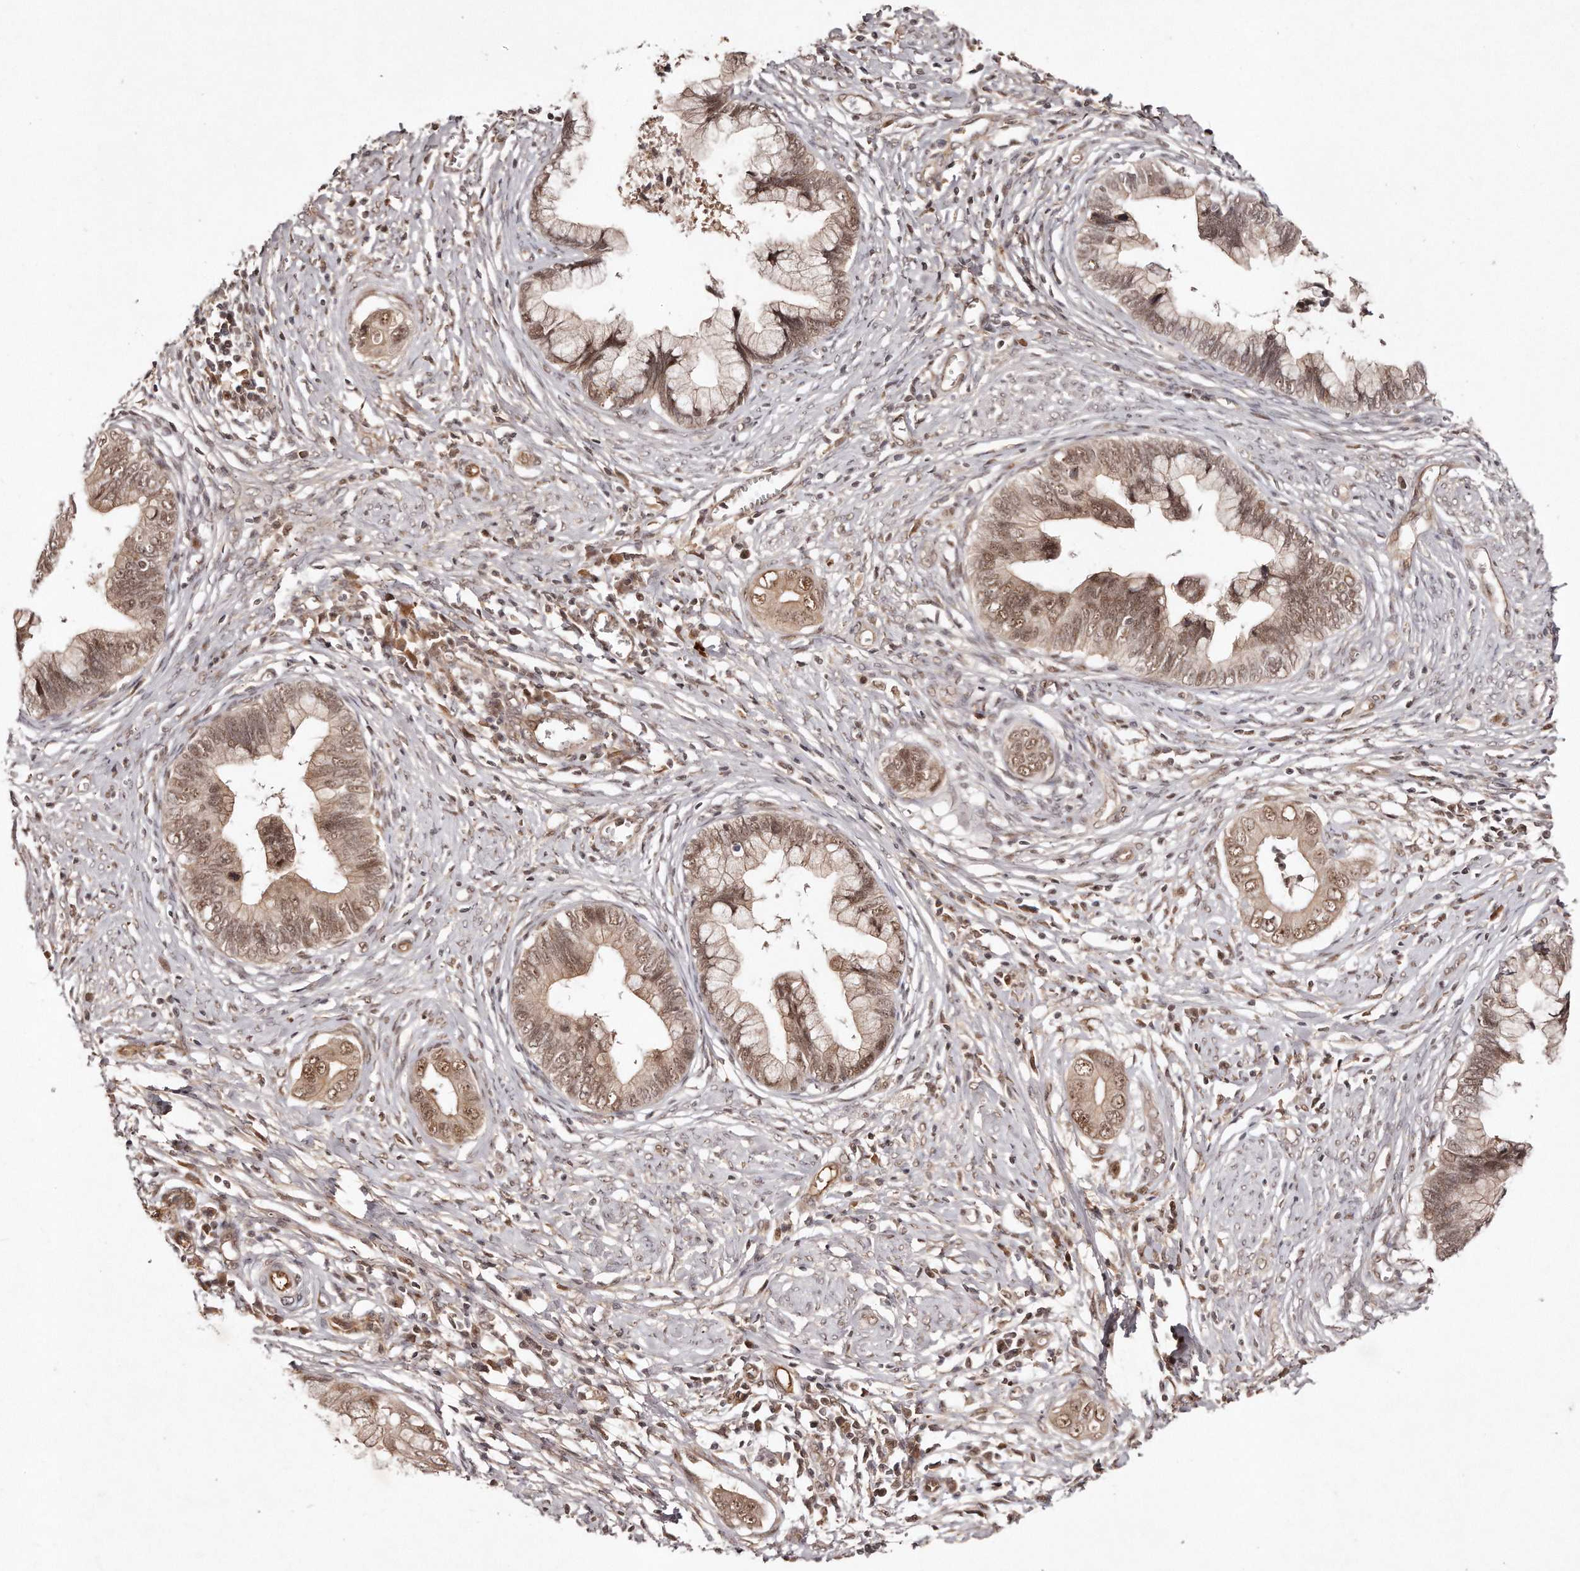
{"staining": {"intensity": "moderate", "quantity": ">75%", "location": "cytoplasmic/membranous,nuclear"}, "tissue": "cervical cancer", "cell_type": "Tumor cells", "image_type": "cancer", "snomed": [{"axis": "morphology", "description": "Adenocarcinoma, NOS"}, {"axis": "topography", "description": "Cervix"}], "caption": "The immunohistochemical stain labels moderate cytoplasmic/membranous and nuclear expression in tumor cells of cervical adenocarcinoma tissue. The protein is shown in brown color, while the nuclei are stained blue.", "gene": "SOX4", "patient": {"sex": "female", "age": 44}}